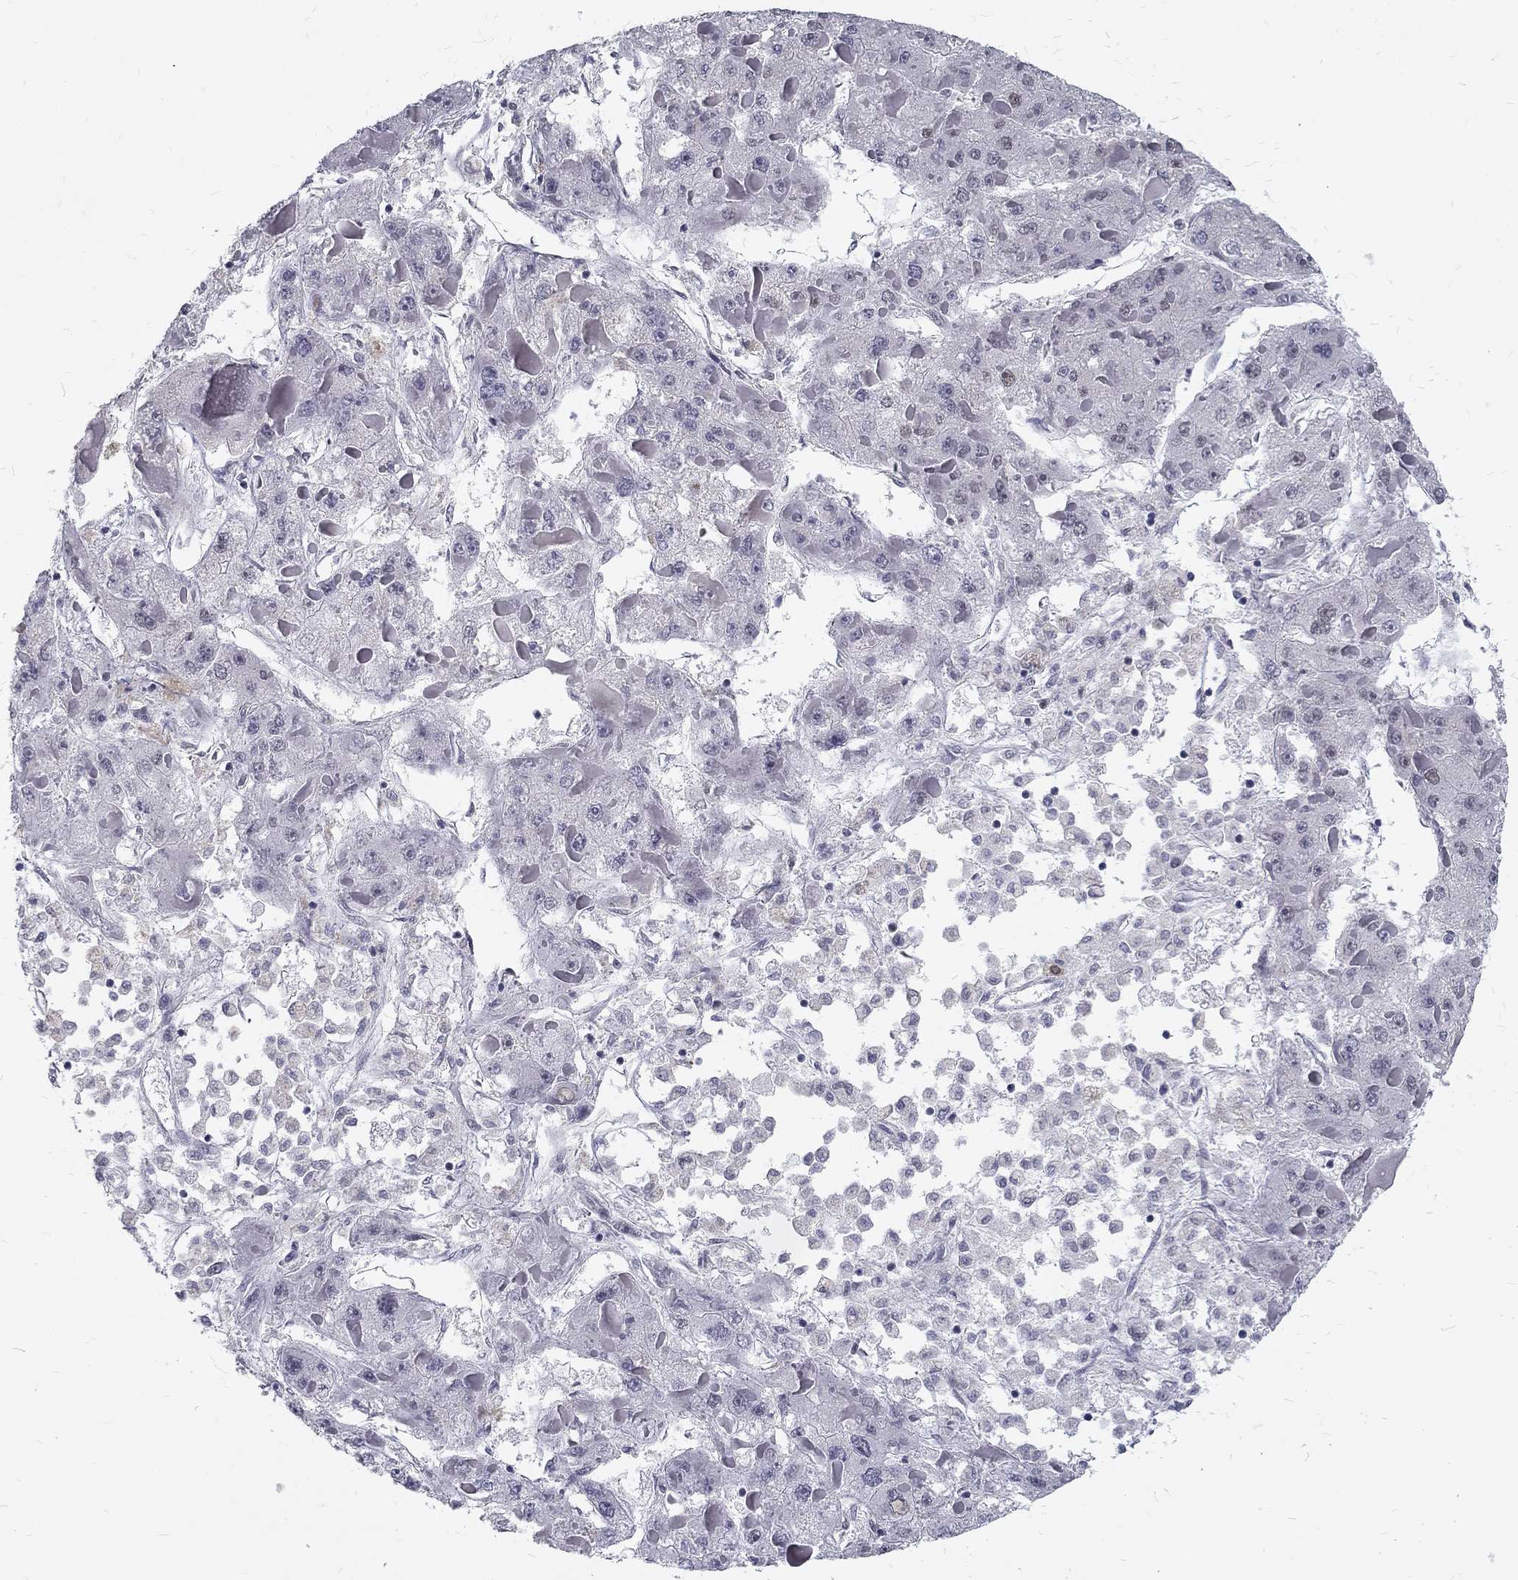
{"staining": {"intensity": "negative", "quantity": "none", "location": "none"}, "tissue": "liver cancer", "cell_type": "Tumor cells", "image_type": "cancer", "snomed": [{"axis": "morphology", "description": "Carcinoma, Hepatocellular, NOS"}, {"axis": "topography", "description": "Liver"}], "caption": "Immunohistochemical staining of human hepatocellular carcinoma (liver) reveals no significant expression in tumor cells. (DAB (3,3'-diaminobenzidine) IHC with hematoxylin counter stain).", "gene": "SNORC", "patient": {"sex": "female", "age": 73}}